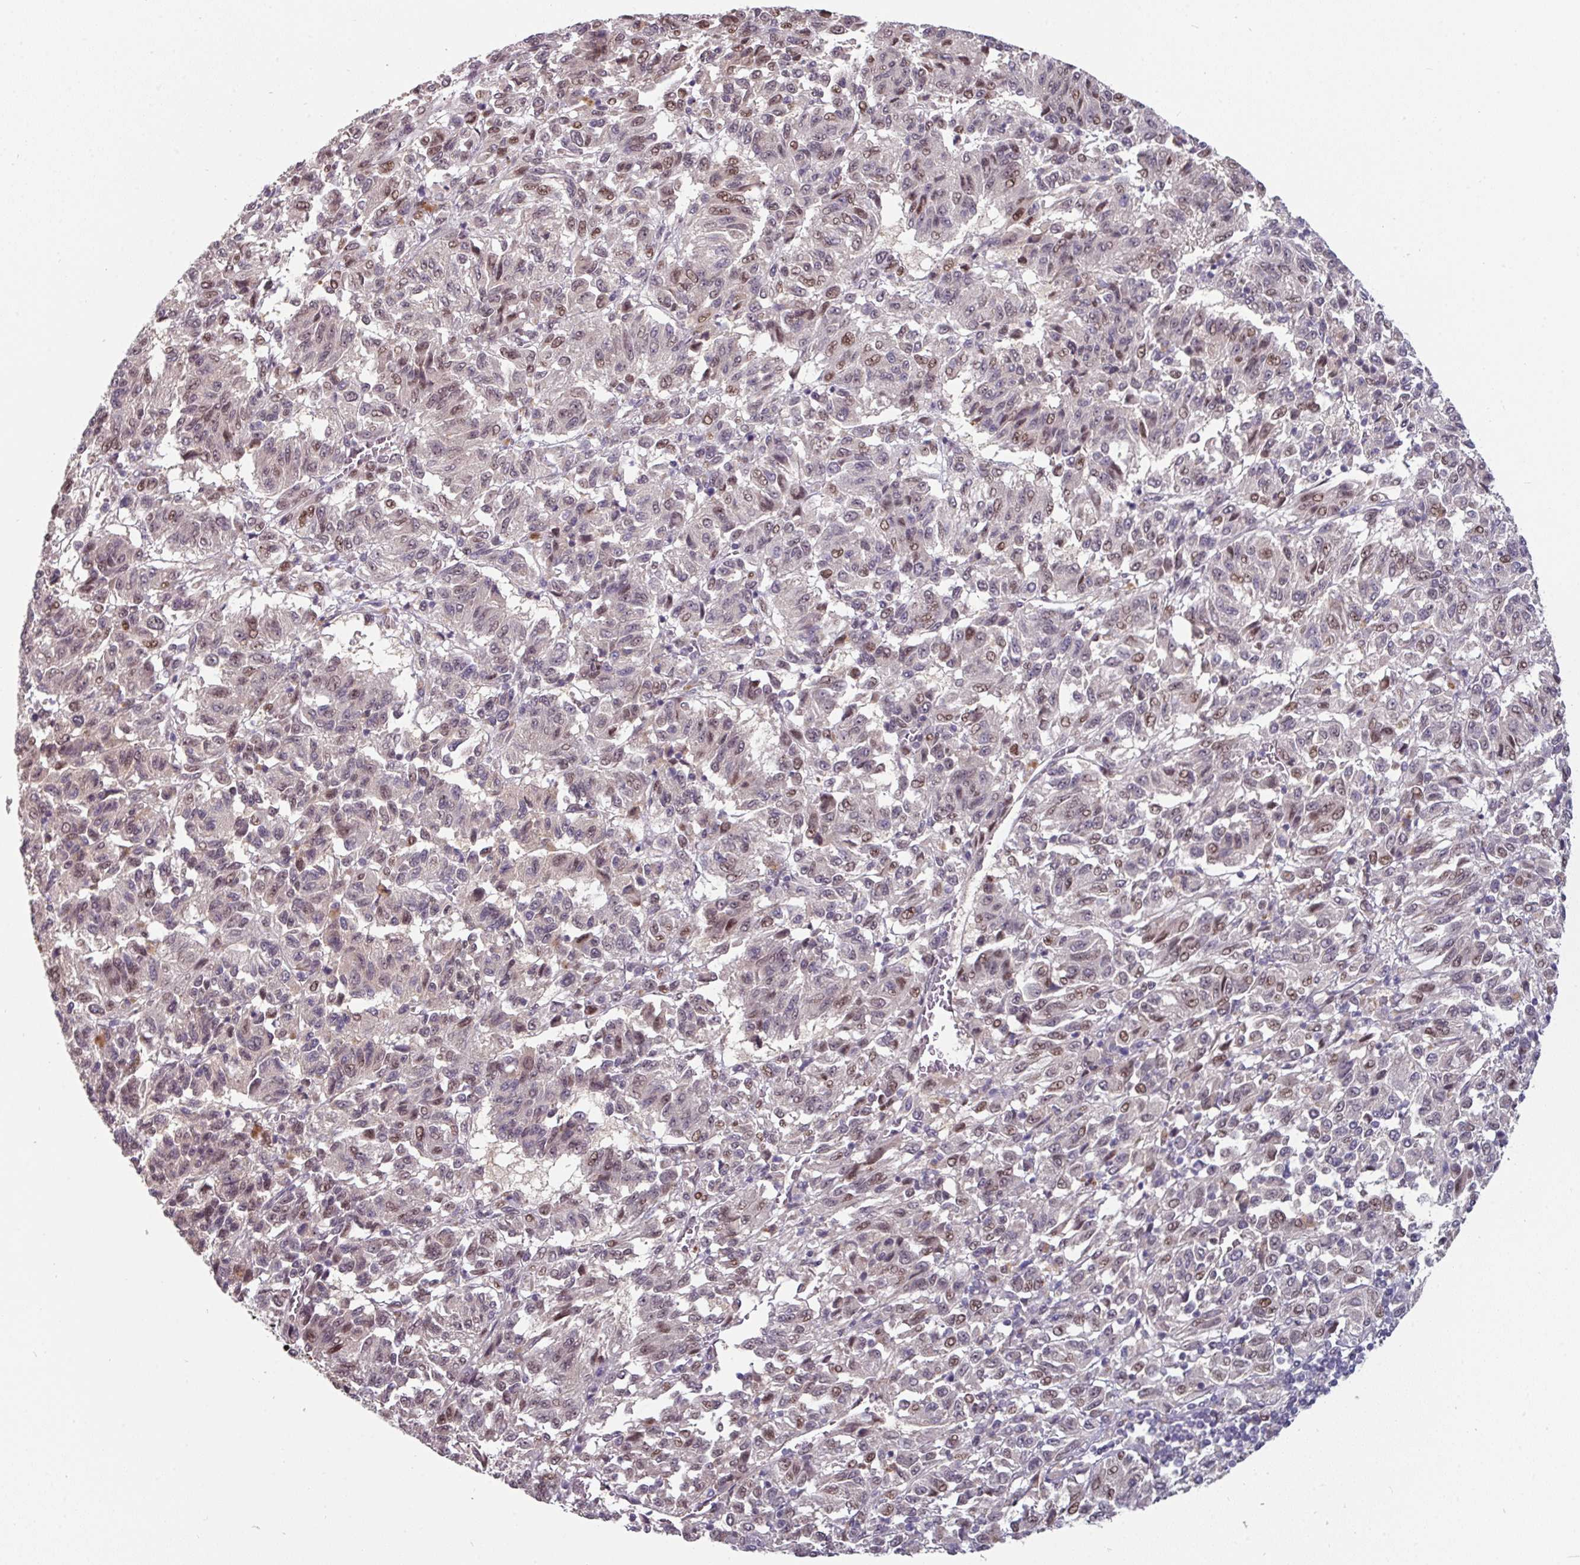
{"staining": {"intensity": "weak", "quantity": "25%-75%", "location": "nuclear"}, "tissue": "melanoma", "cell_type": "Tumor cells", "image_type": "cancer", "snomed": [{"axis": "morphology", "description": "Malignant melanoma, Metastatic site"}, {"axis": "topography", "description": "Lung"}], "caption": "The image shows a brown stain indicating the presence of a protein in the nuclear of tumor cells in melanoma.", "gene": "SWSAP1", "patient": {"sex": "male", "age": 64}}